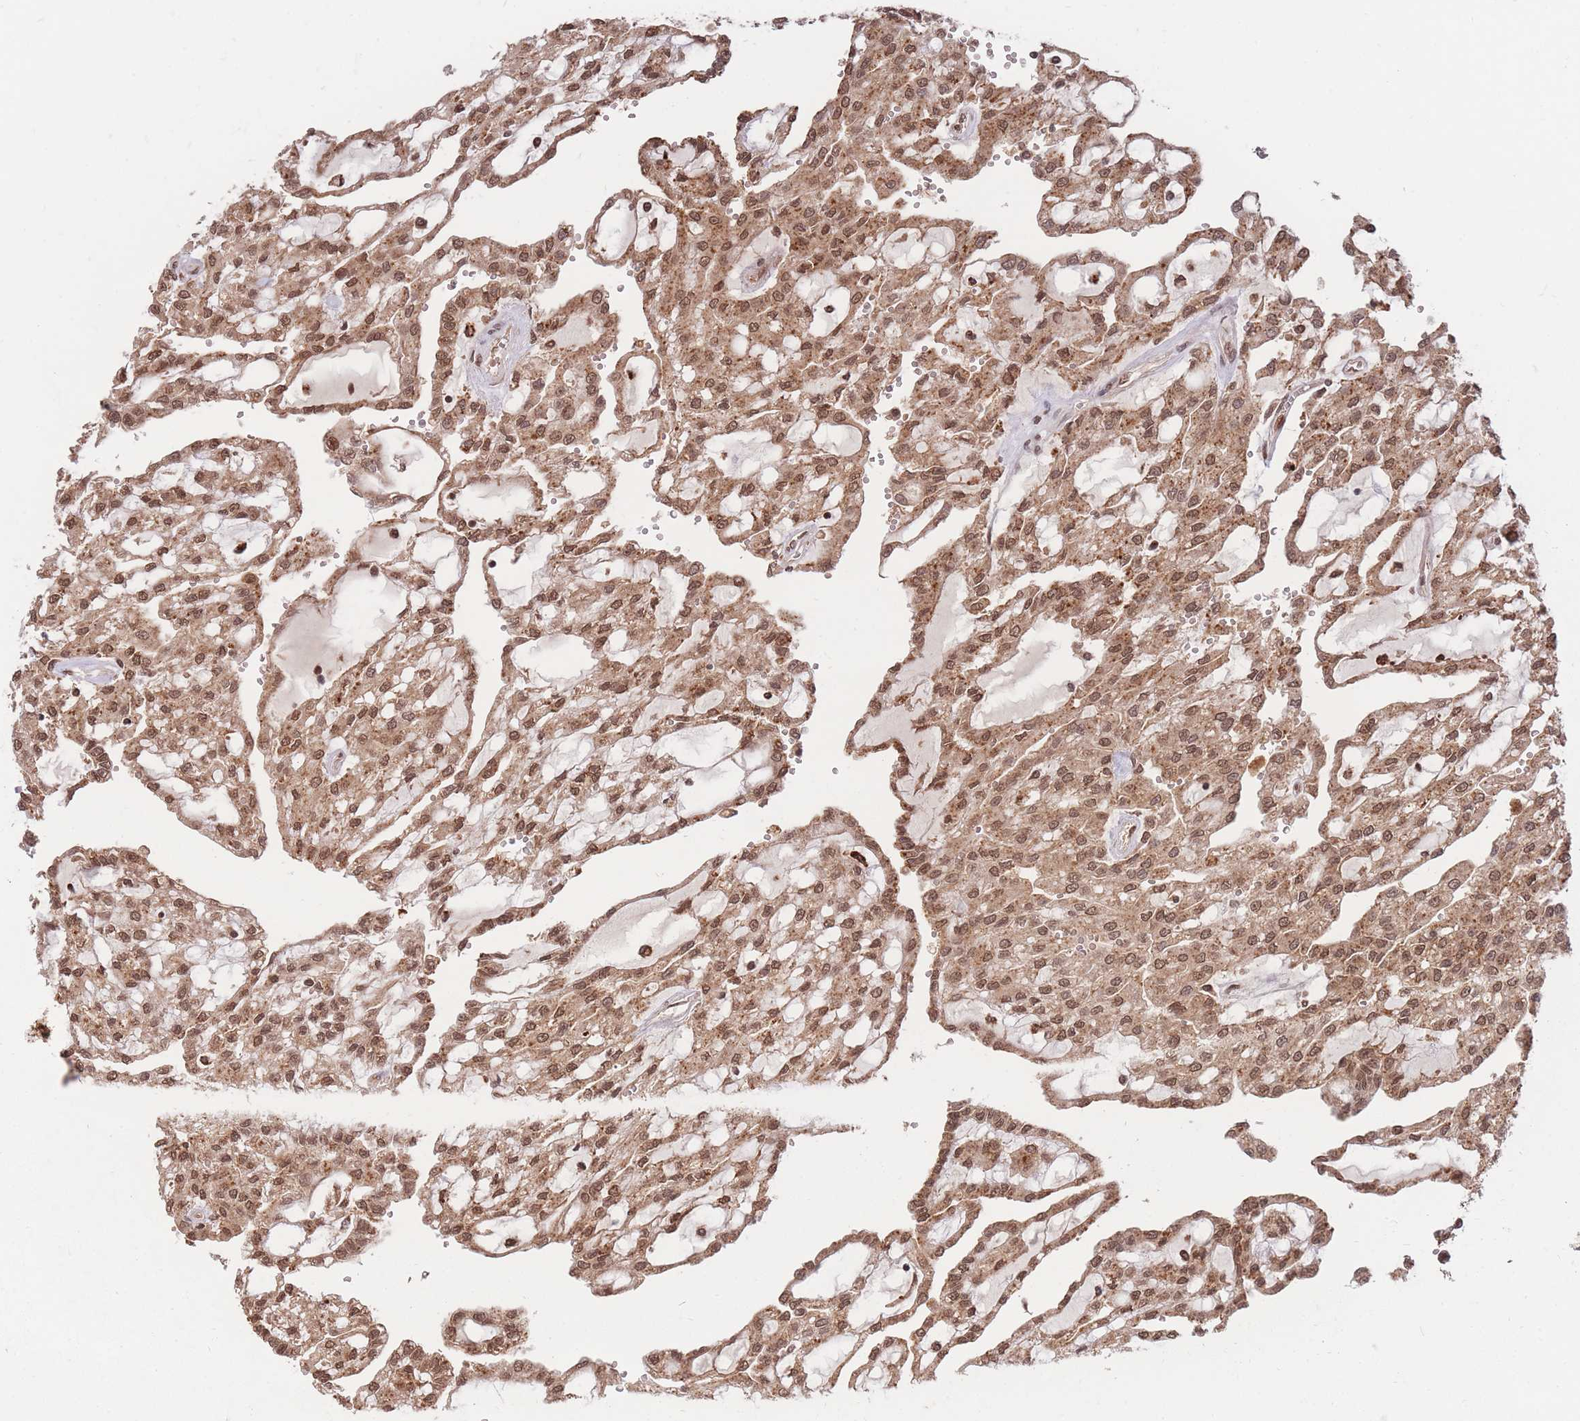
{"staining": {"intensity": "moderate", "quantity": ">75%", "location": "cytoplasmic/membranous,nuclear"}, "tissue": "renal cancer", "cell_type": "Tumor cells", "image_type": "cancer", "snomed": [{"axis": "morphology", "description": "Adenocarcinoma, NOS"}, {"axis": "topography", "description": "Kidney"}], "caption": "The image demonstrates immunohistochemical staining of renal cancer (adenocarcinoma). There is moderate cytoplasmic/membranous and nuclear expression is appreciated in approximately >75% of tumor cells.", "gene": "SRA1", "patient": {"sex": "male", "age": 63}}